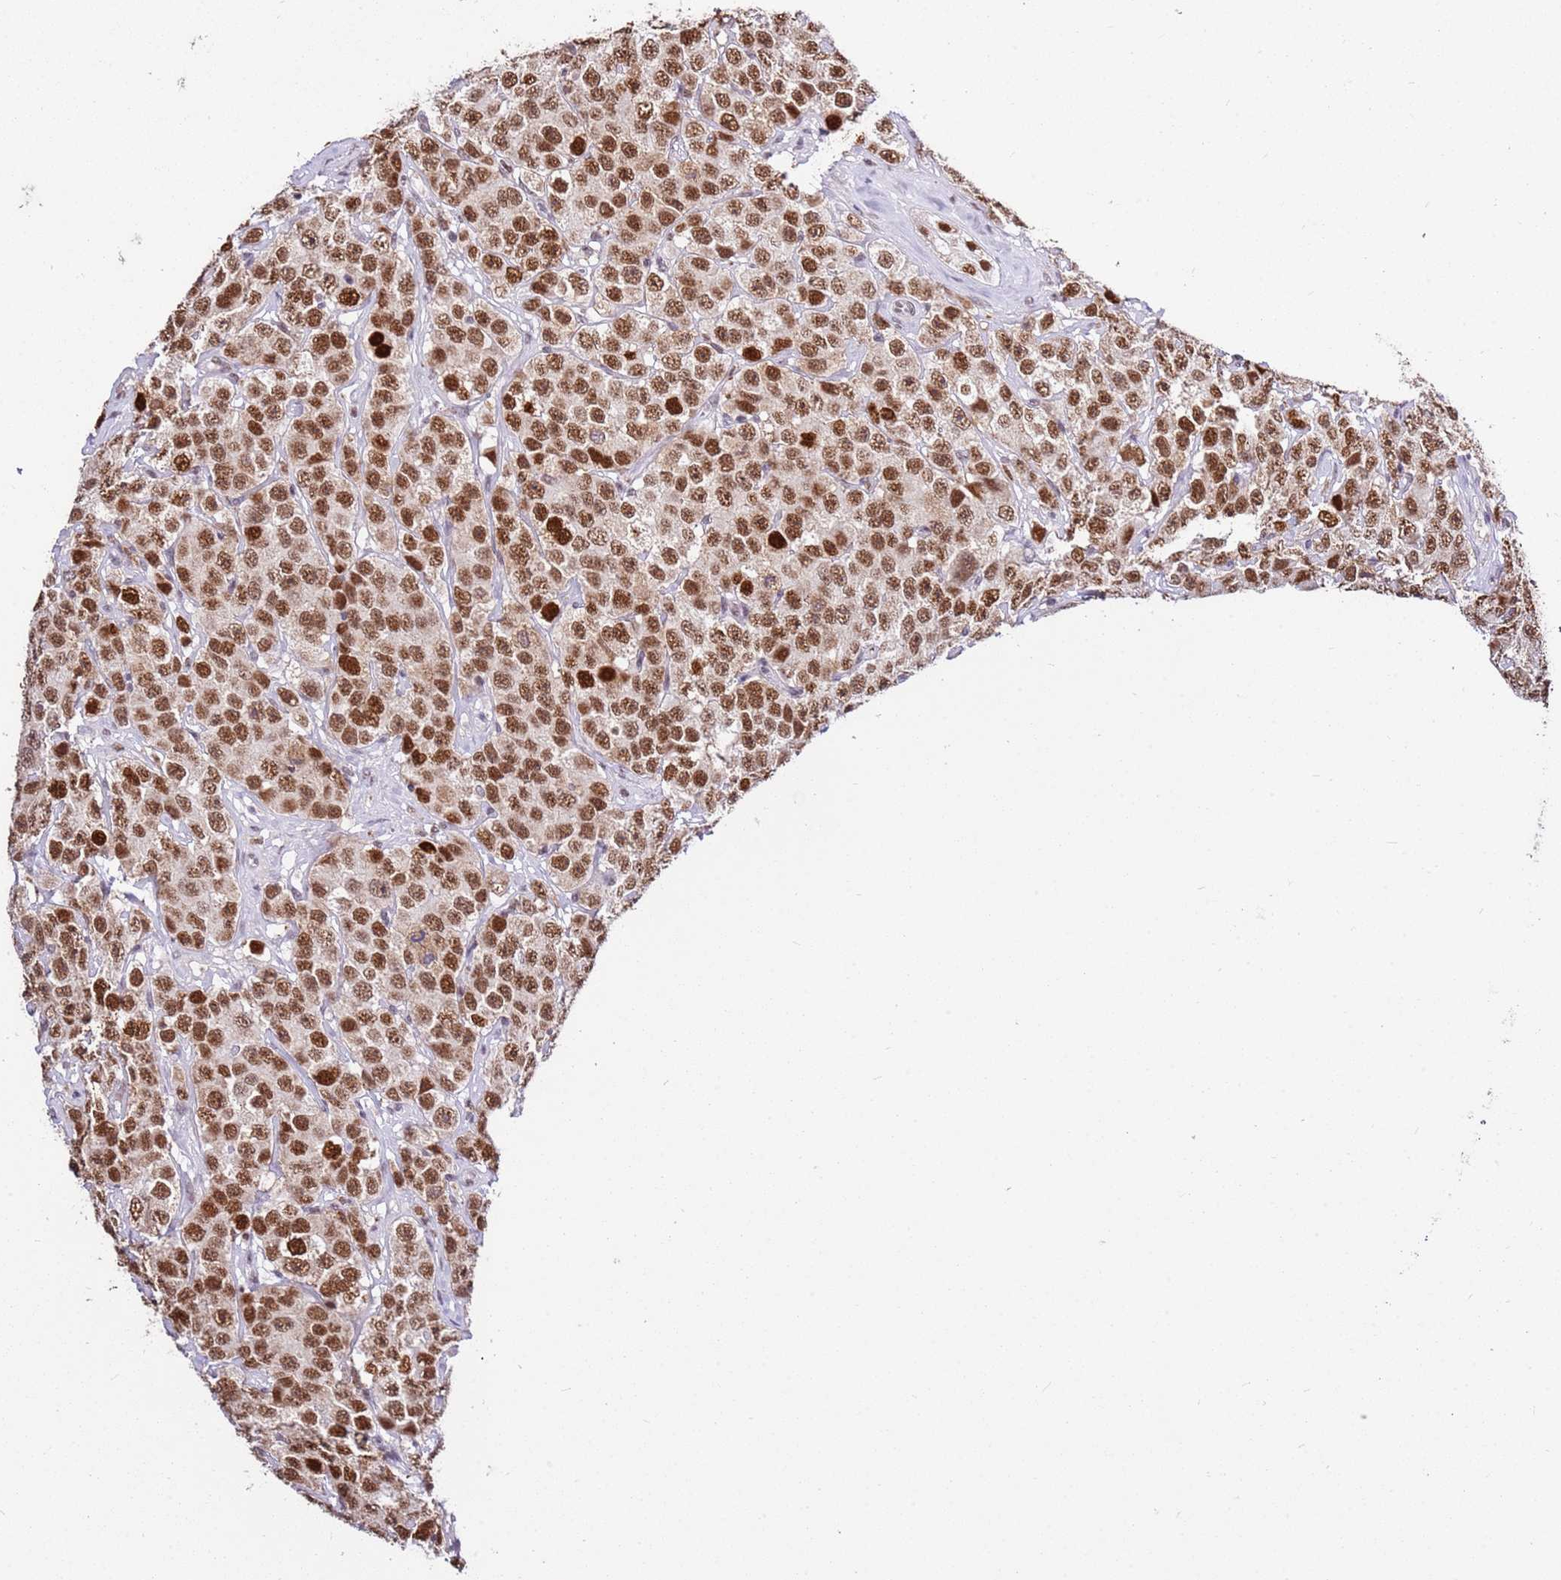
{"staining": {"intensity": "strong", "quantity": ">75%", "location": "nuclear"}, "tissue": "testis cancer", "cell_type": "Tumor cells", "image_type": "cancer", "snomed": [{"axis": "morphology", "description": "Seminoma, NOS"}, {"axis": "topography", "description": "Testis"}], "caption": "About >75% of tumor cells in testis seminoma exhibit strong nuclear protein expression as visualized by brown immunohistochemical staining.", "gene": "AKAP8L", "patient": {"sex": "male", "age": 28}}